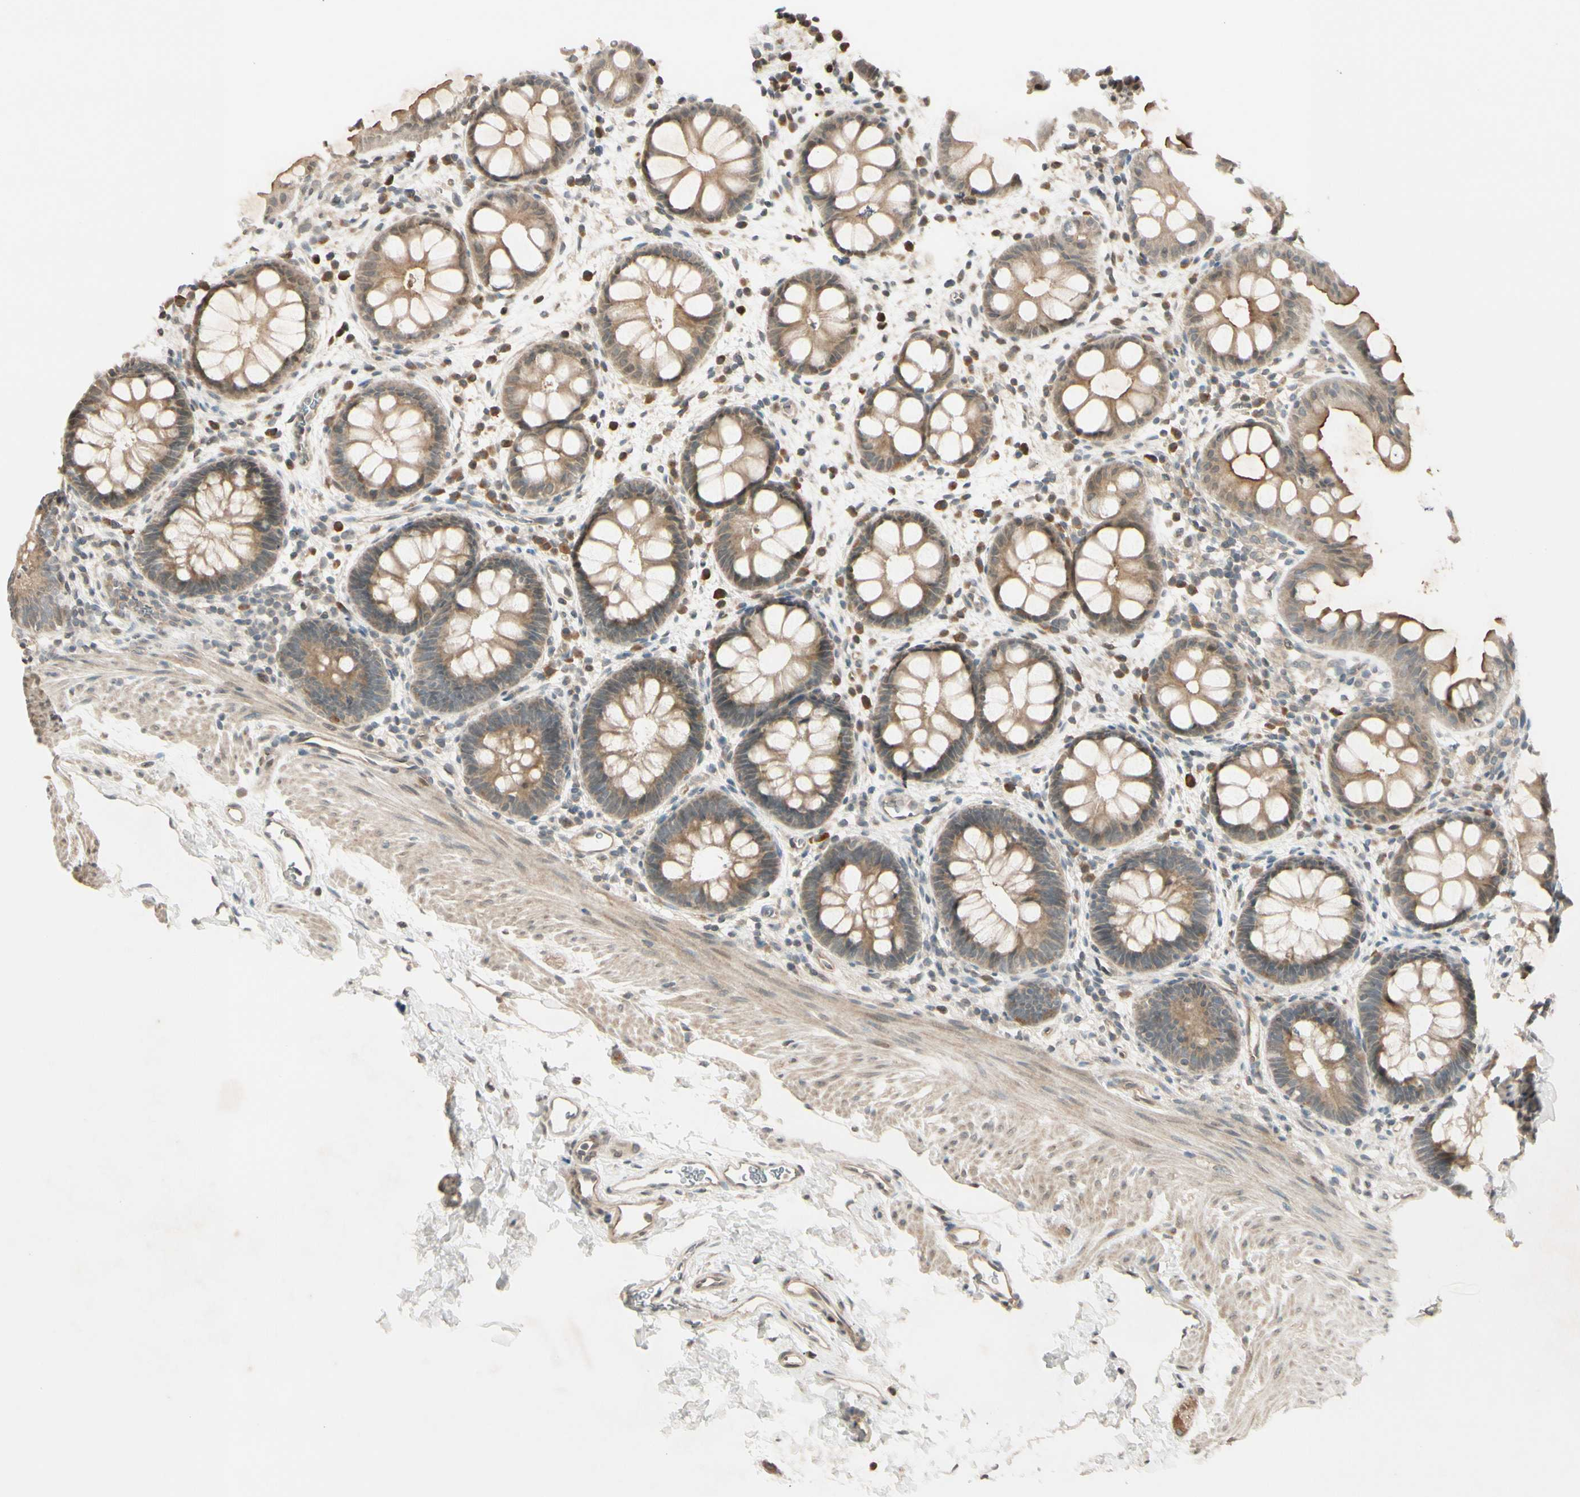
{"staining": {"intensity": "weak", "quantity": ">75%", "location": "cytoplasmic/membranous"}, "tissue": "rectum", "cell_type": "Glandular cells", "image_type": "normal", "snomed": [{"axis": "morphology", "description": "Normal tissue, NOS"}, {"axis": "topography", "description": "Rectum"}], "caption": "Glandular cells reveal weak cytoplasmic/membranous positivity in approximately >75% of cells in benign rectum.", "gene": "FGF10", "patient": {"sex": "female", "age": 24}}